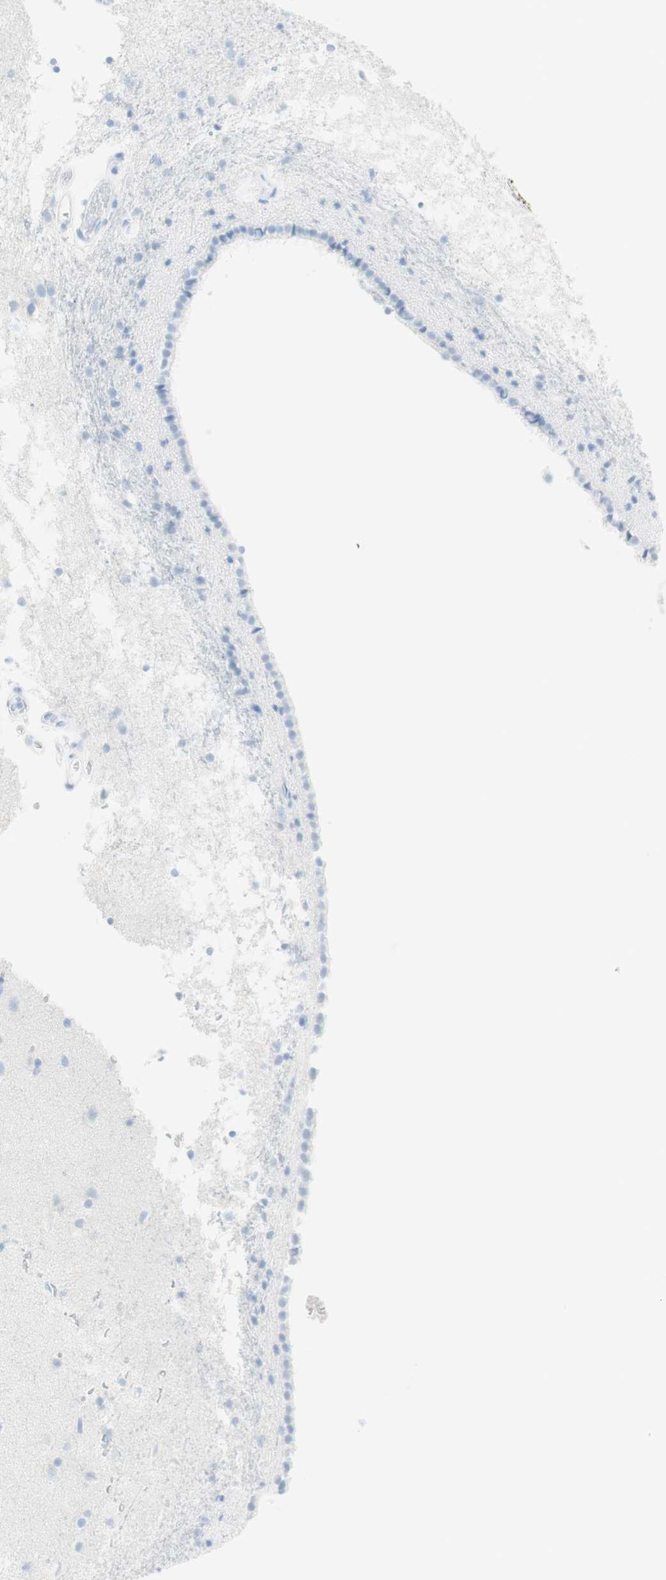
{"staining": {"intensity": "negative", "quantity": "none", "location": "none"}, "tissue": "caudate", "cell_type": "Glial cells", "image_type": "normal", "snomed": [{"axis": "morphology", "description": "Normal tissue, NOS"}, {"axis": "topography", "description": "Lateral ventricle wall"}], "caption": "Caudate stained for a protein using immunohistochemistry shows no staining glial cells.", "gene": "NAPSA", "patient": {"sex": "female", "age": 19}}